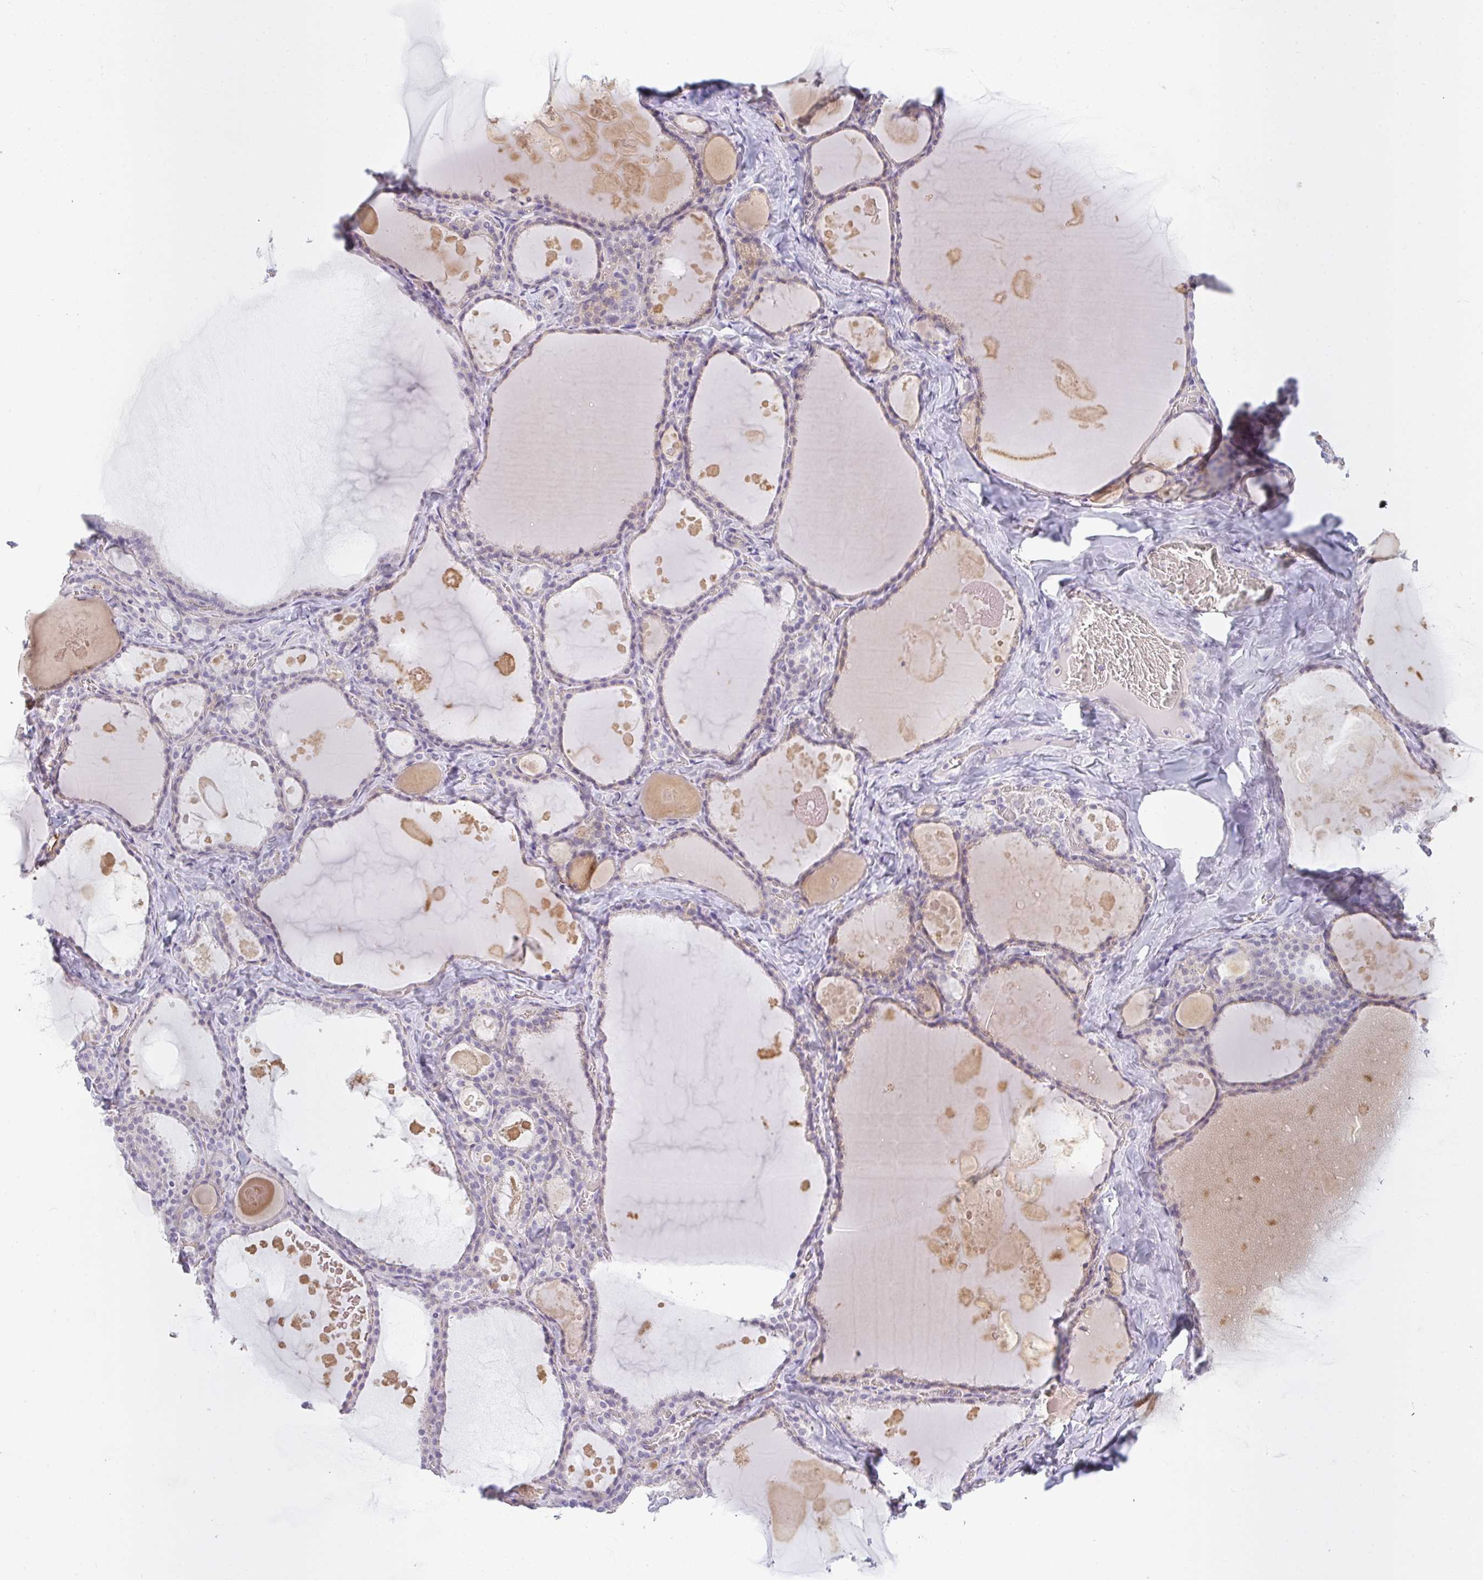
{"staining": {"intensity": "weak", "quantity": "<25%", "location": "cytoplasmic/membranous"}, "tissue": "thyroid gland", "cell_type": "Glandular cells", "image_type": "normal", "snomed": [{"axis": "morphology", "description": "Normal tissue, NOS"}, {"axis": "topography", "description": "Thyroid gland"}], "caption": "The photomicrograph reveals no staining of glandular cells in normal thyroid gland.", "gene": "SIRPB2", "patient": {"sex": "male", "age": 56}}